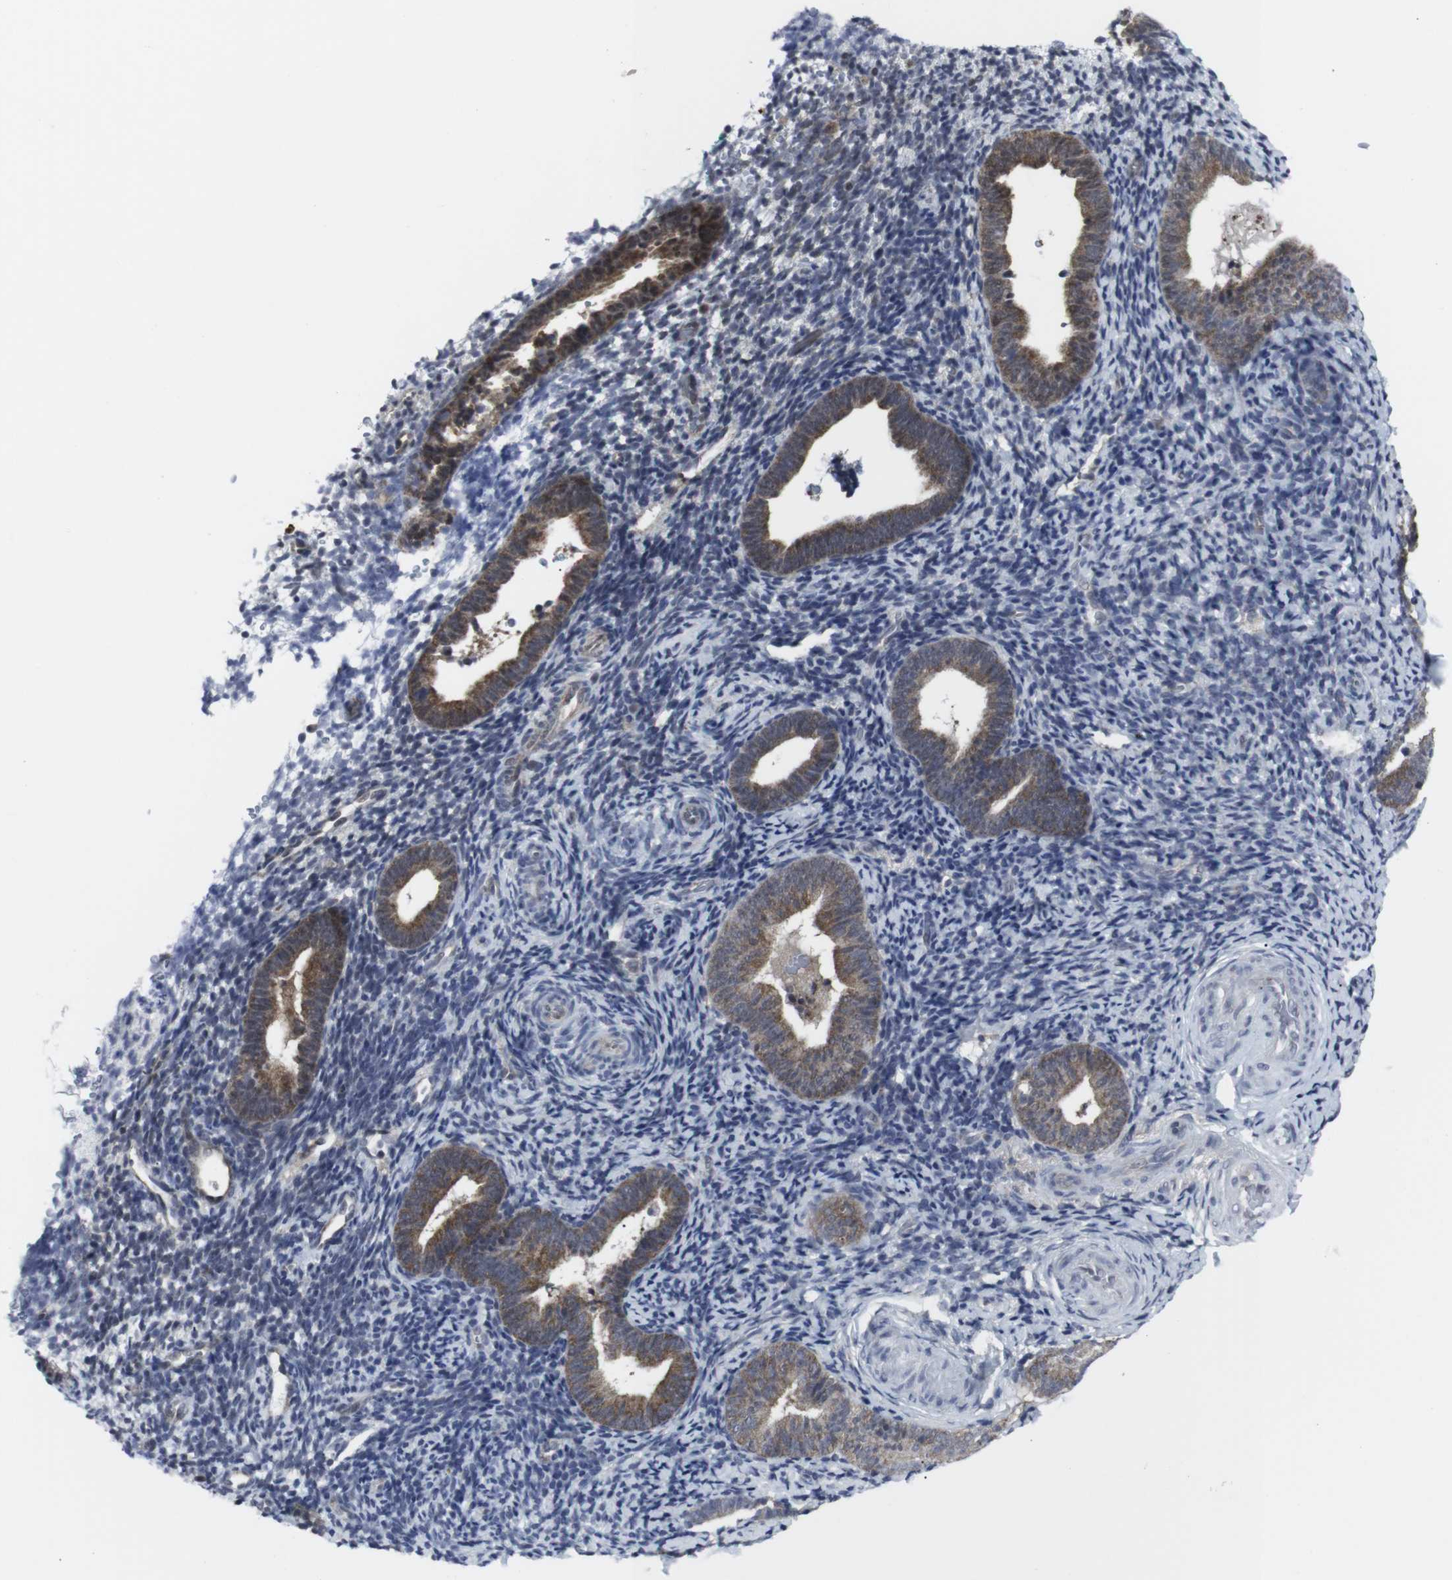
{"staining": {"intensity": "negative", "quantity": "none", "location": "none"}, "tissue": "endometrium", "cell_type": "Cells in endometrial stroma", "image_type": "normal", "snomed": [{"axis": "morphology", "description": "Normal tissue, NOS"}, {"axis": "topography", "description": "Endometrium"}], "caption": "The photomicrograph reveals no staining of cells in endometrial stroma in normal endometrium.", "gene": "GEMIN2", "patient": {"sex": "female", "age": 51}}